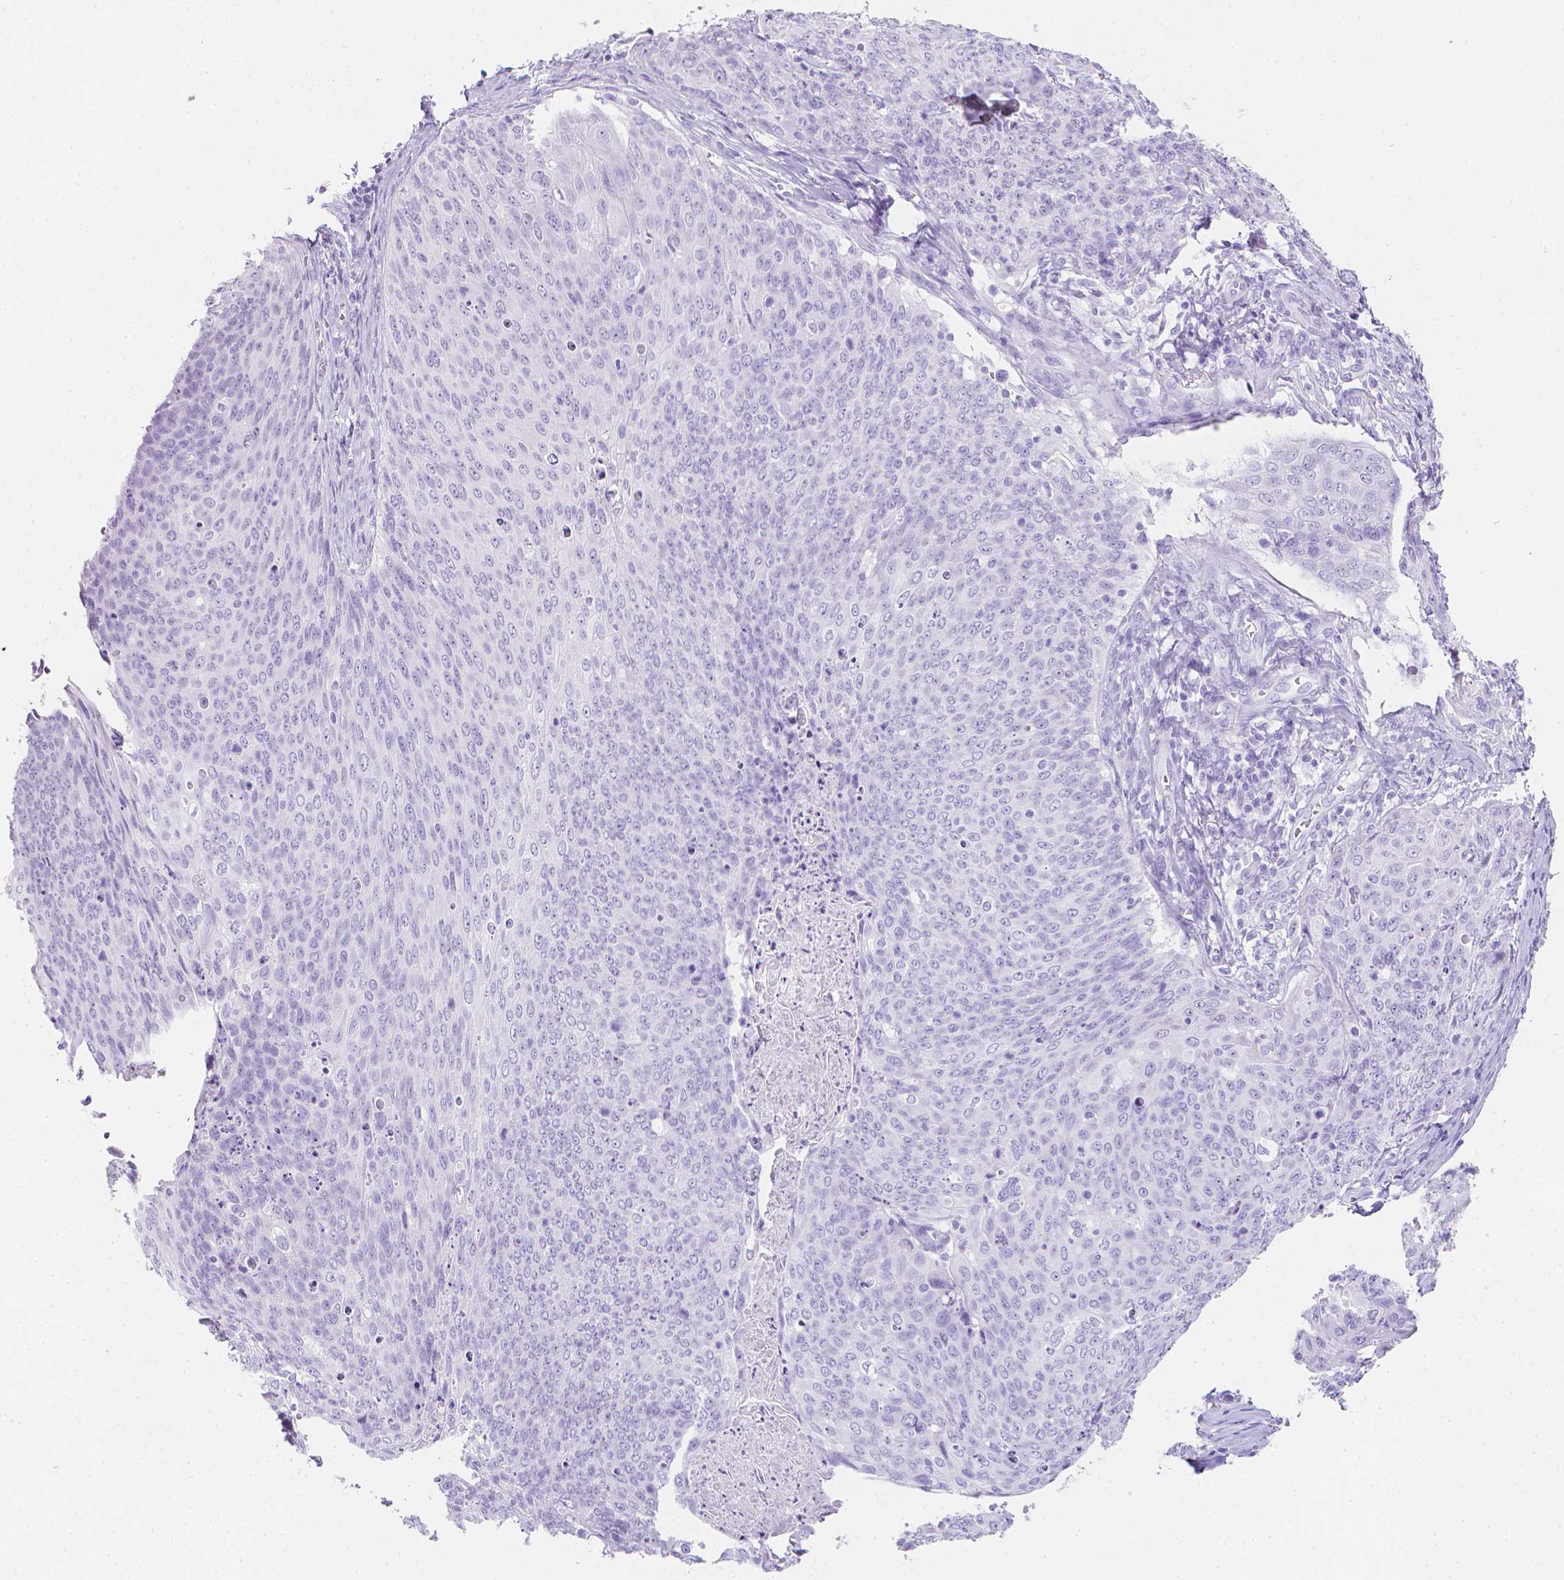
{"staining": {"intensity": "negative", "quantity": "none", "location": "none"}, "tissue": "skin cancer", "cell_type": "Tumor cells", "image_type": "cancer", "snomed": [{"axis": "morphology", "description": "Squamous cell carcinoma, NOS"}, {"axis": "topography", "description": "Skin"}, {"axis": "topography", "description": "Vulva"}], "caption": "This is an immunohistochemistry micrograph of skin cancer. There is no expression in tumor cells.", "gene": "LGALS4", "patient": {"sex": "female", "age": 85}}